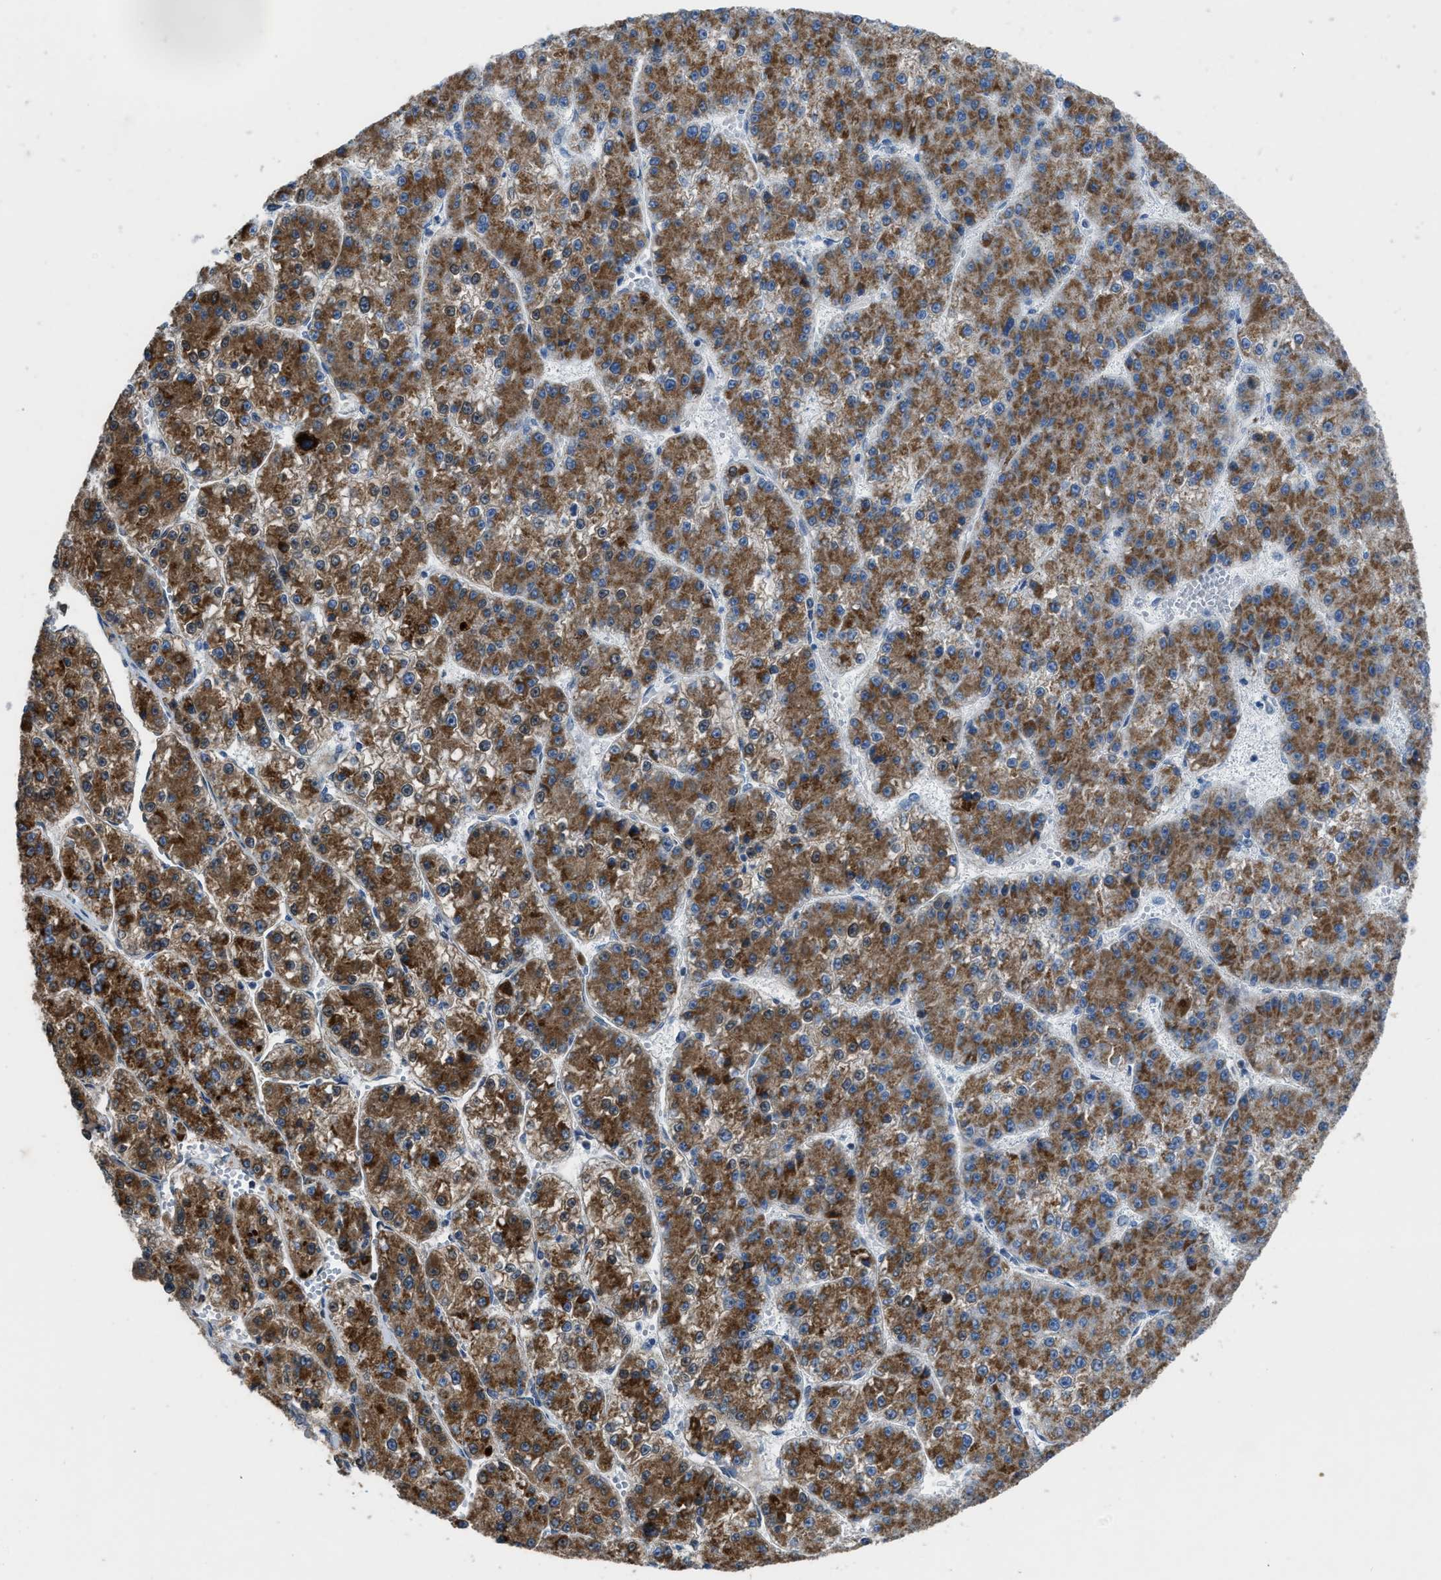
{"staining": {"intensity": "moderate", "quantity": ">75%", "location": "cytoplasmic/membranous"}, "tissue": "liver cancer", "cell_type": "Tumor cells", "image_type": "cancer", "snomed": [{"axis": "morphology", "description": "Carcinoma, Hepatocellular, NOS"}, {"axis": "topography", "description": "Liver"}], "caption": "This photomicrograph exhibits IHC staining of human hepatocellular carcinoma (liver), with medium moderate cytoplasmic/membranous positivity in about >75% of tumor cells.", "gene": "ETFB", "patient": {"sex": "female", "age": 73}}